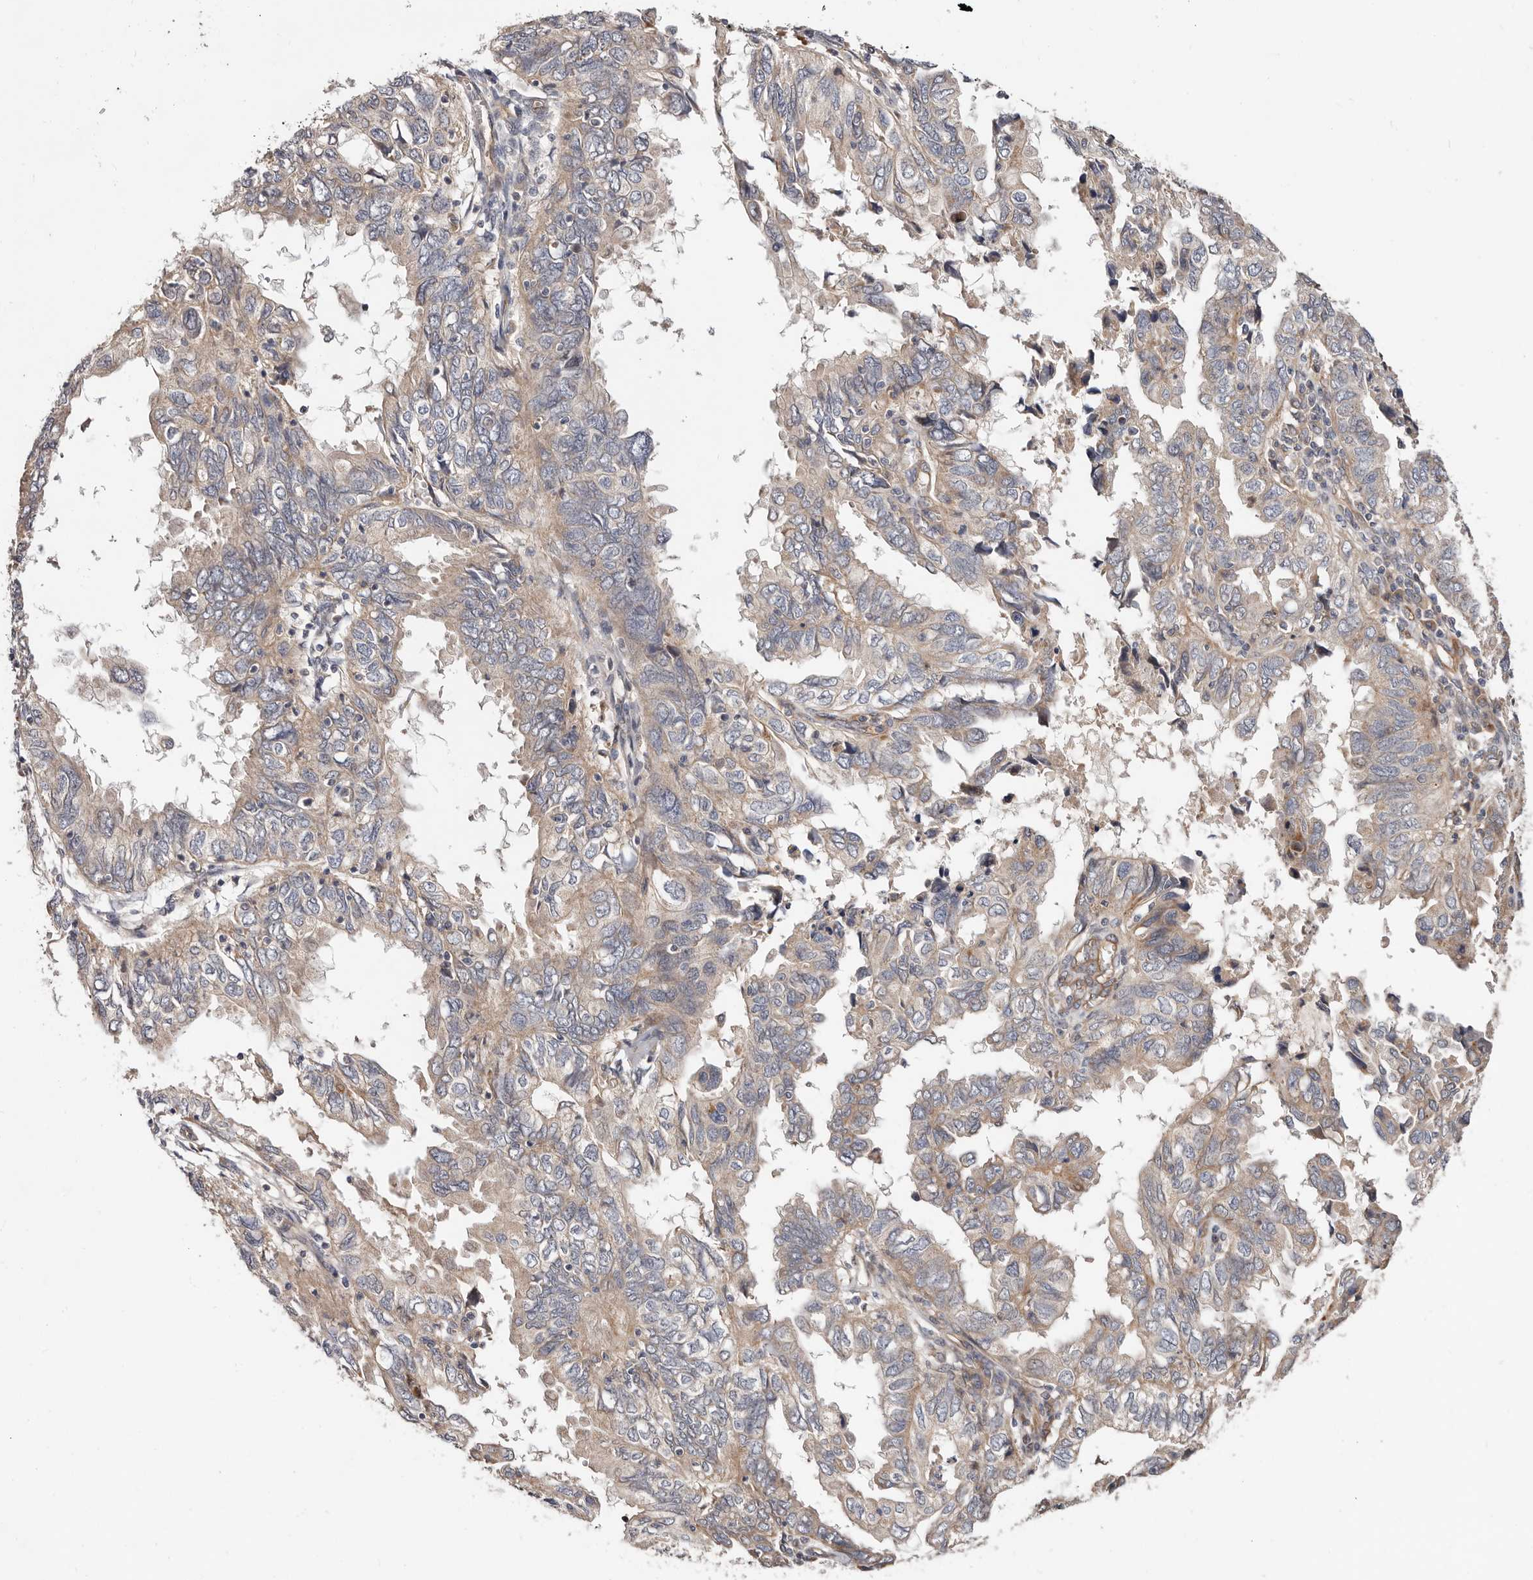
{"staining": {"intensity": "weak", "quantity": "25%-75%", "location": "cytoplasmic/membranous"}, "tissue": "endometrial cancer", "cell_type": "Tumor cells", "image_type": "cancer", "snomed": [{"axis": "morphology", "description": "Adenocarcinoma, NOS"}, {"axis": "topography", "description": "Uterus"}], "caption": "An immunohistochemistry histopathology image of tumor tissue is shown. Protein staining in brown labels weak cytoplasmic/membranous positivity in endometrial adenocarcinoma within tumor cells.", "gene": "MACF1", "patient": {"sex": "female", "age": 77}}